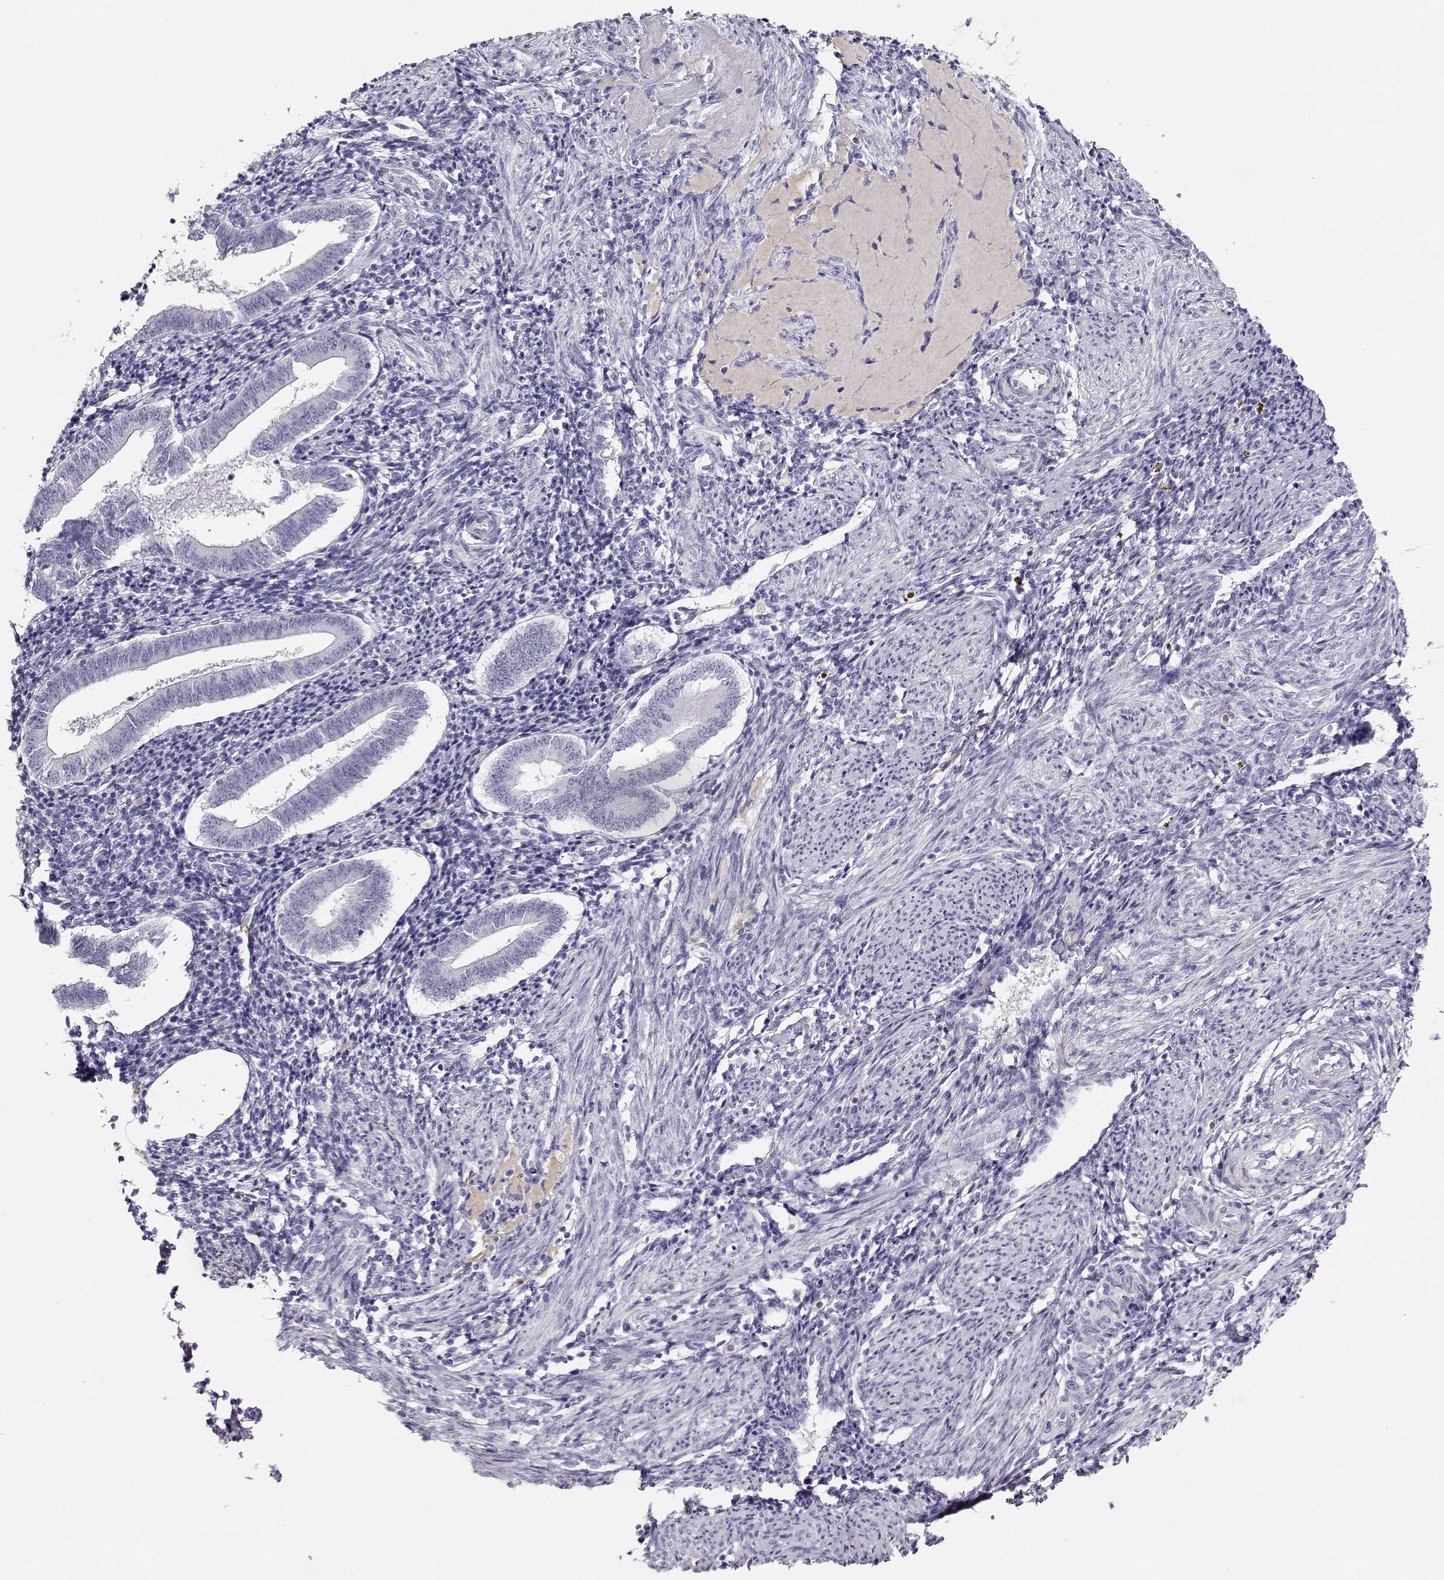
{"staining": {"intensity": "negative", "quantity": "none", "location": "none"}, "tissue": "endometrium", "cell_type": "Cells in endometrial stroma", "image_type": "normal", "snomed": [{"axis": "morphology", "description": "Normal tissue, NOS"}, {"axis": "topography", "description": "Endometrium"}], "caption": "Photomicrograph shows no significant protein staining in cells in endometrial stroma of normal endometrium.", "gene": "RBM44", "patient": {"sex": "female", "age": 25}}